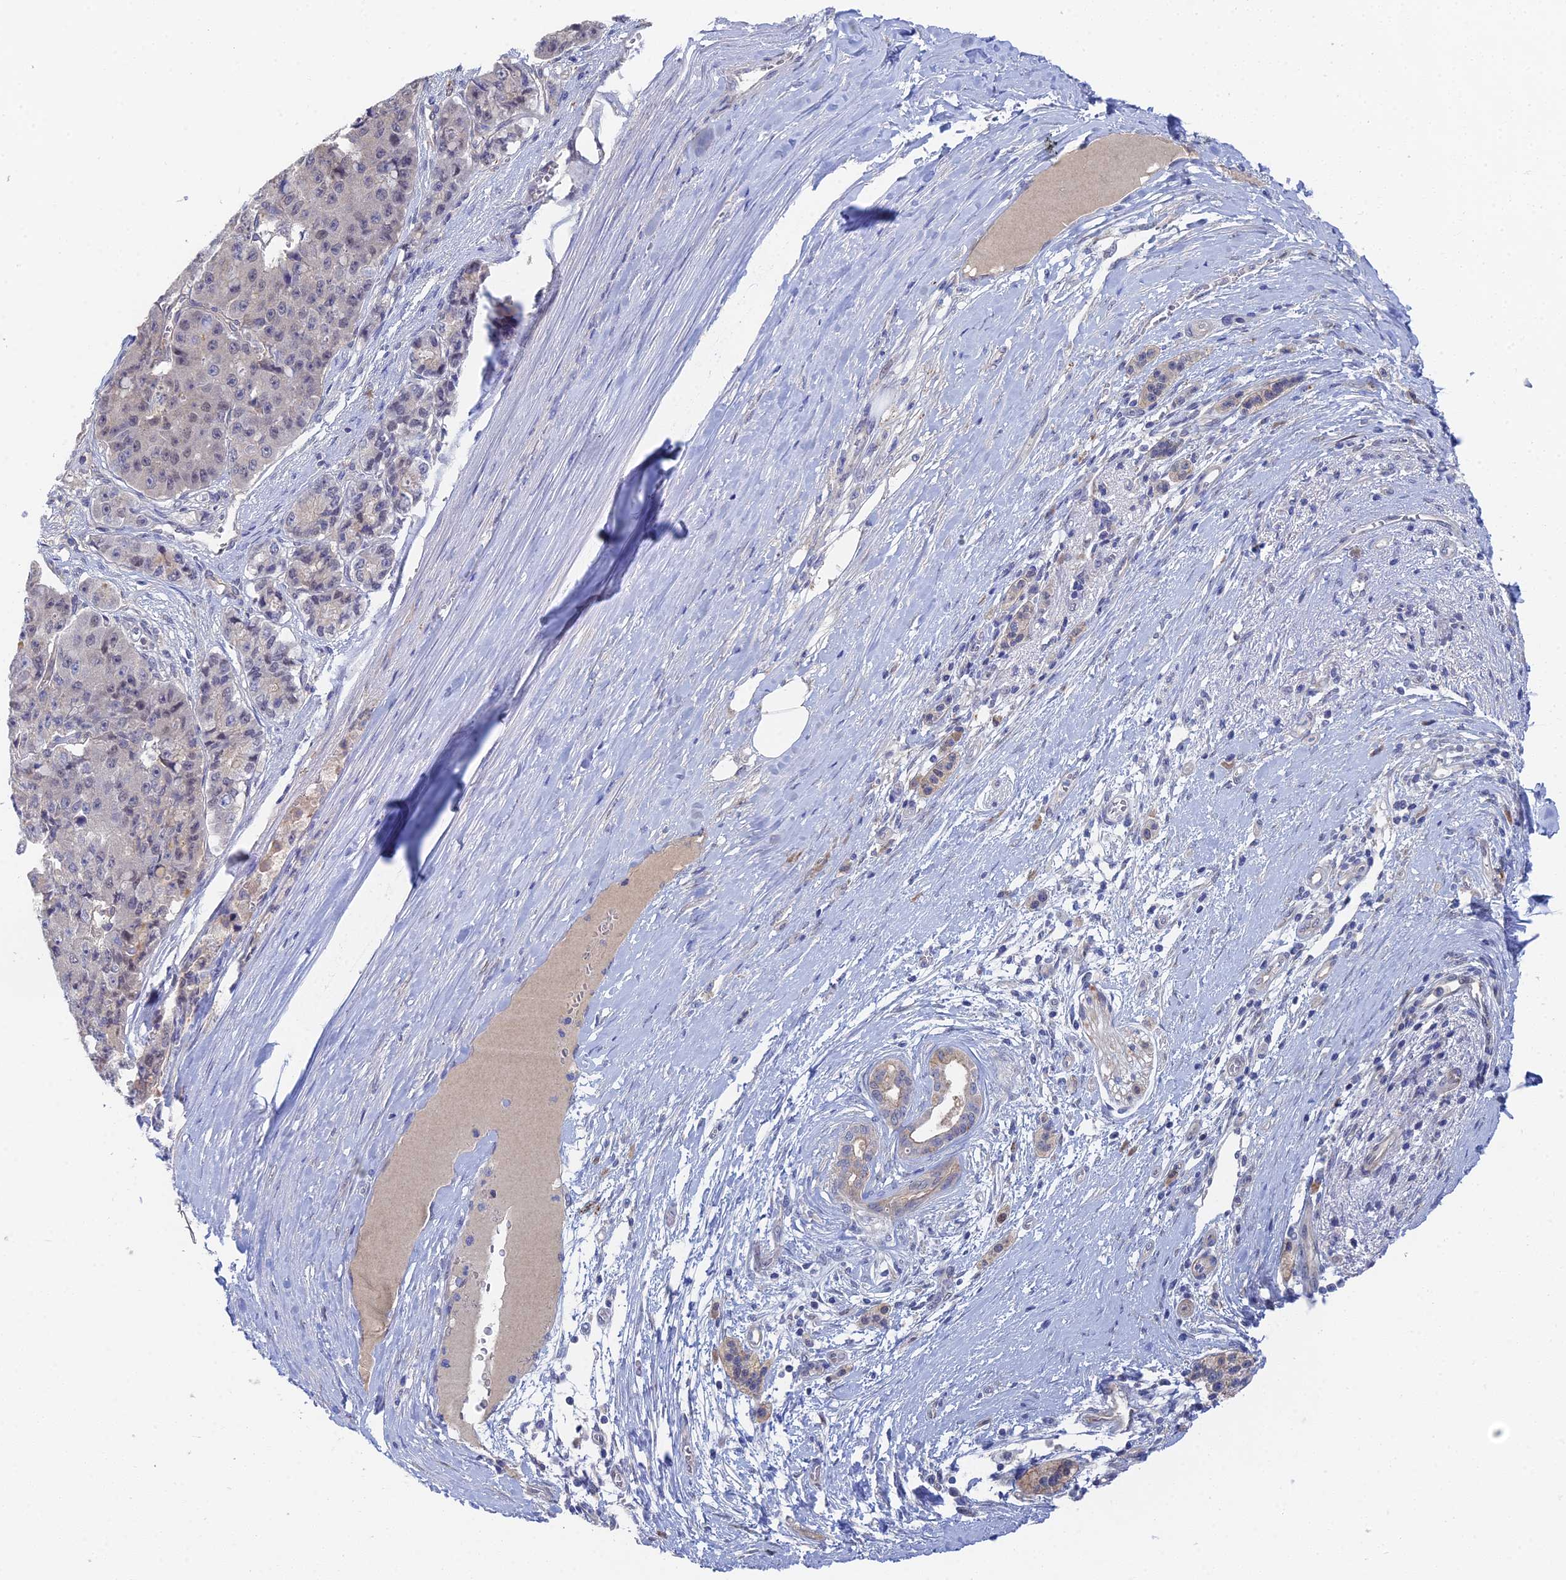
{"staining": {"intensity": "negative", "quantity": "none", "location": "none"}, "tissue": "pancreatic cancer", "cell_type": "Tumor cells", "image_type": "cancer", "snomed": [{"axis": "morphology", "description": "Adenocarcinoma, NOS"}, {"axis": "topography", "description": "Pancreas"}], "caption": "Tumor cells show no significant positivity in pancreatic adenocarcinoma.", "gene": "DNAH14", "patient": {"sex": "male", "age": 50}}